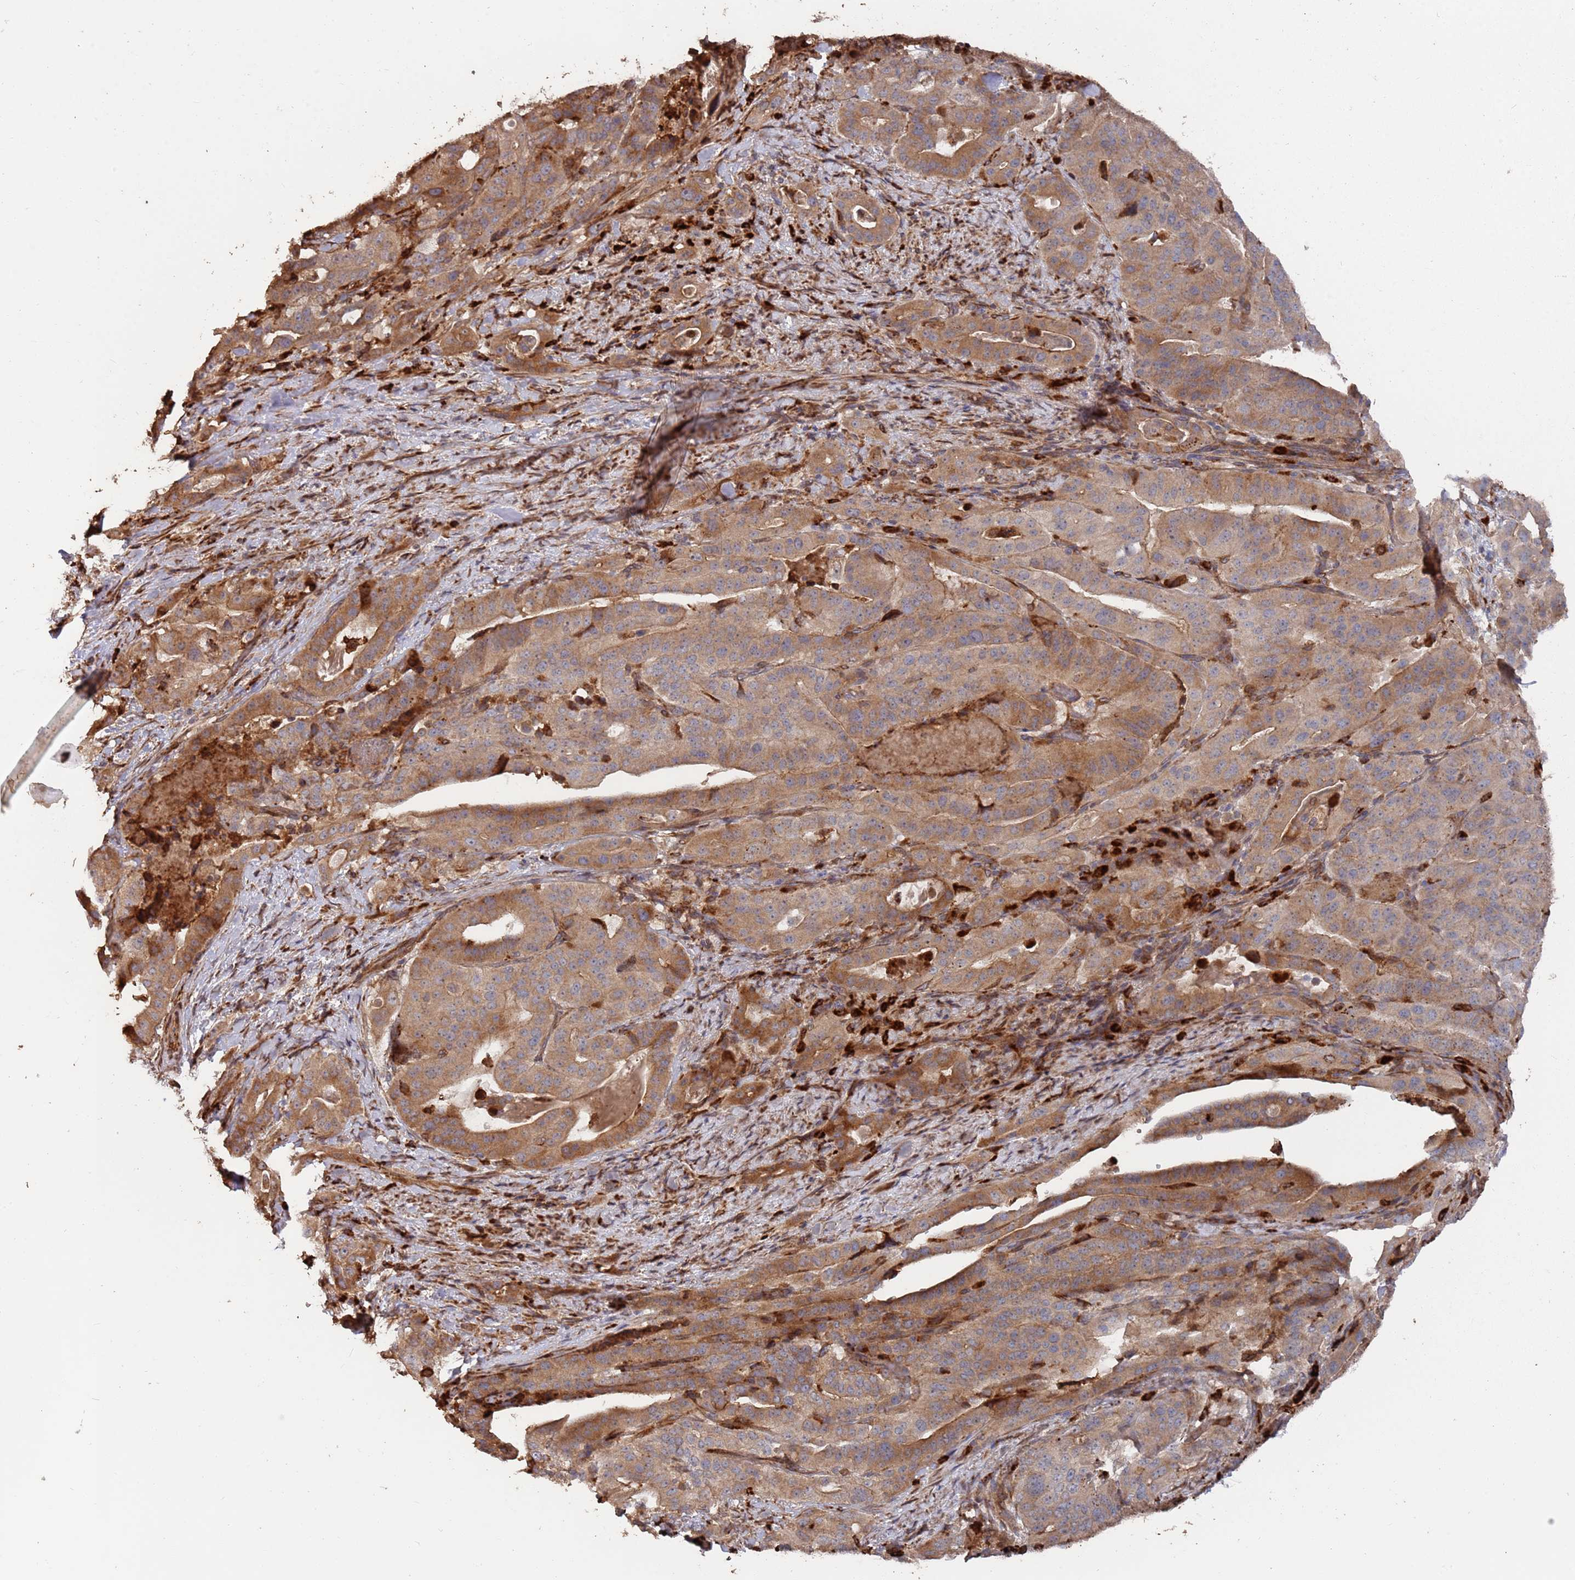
{"staining": {"intensity": "moderate", "quantity": ">75%", "location": "cytoplasmic/membranous"}, "tissue": "stomach cancer", "cell_type": "Tumor cells", "image_type": "cancer", "snomed": [{"axis": "morphology", "description": "Adenocarcinoma, NOS"}, {"axis": "topography", "description": "Stomach"}], "caption": "IHC of stomach cancer (adenocarcinoma) reveals medium levels of moderate cytoplasmic/membranous staining in approximately >75% of tumor cells.", "gene": "LACC1", "patient": {"sex": "male", "age": 48}}